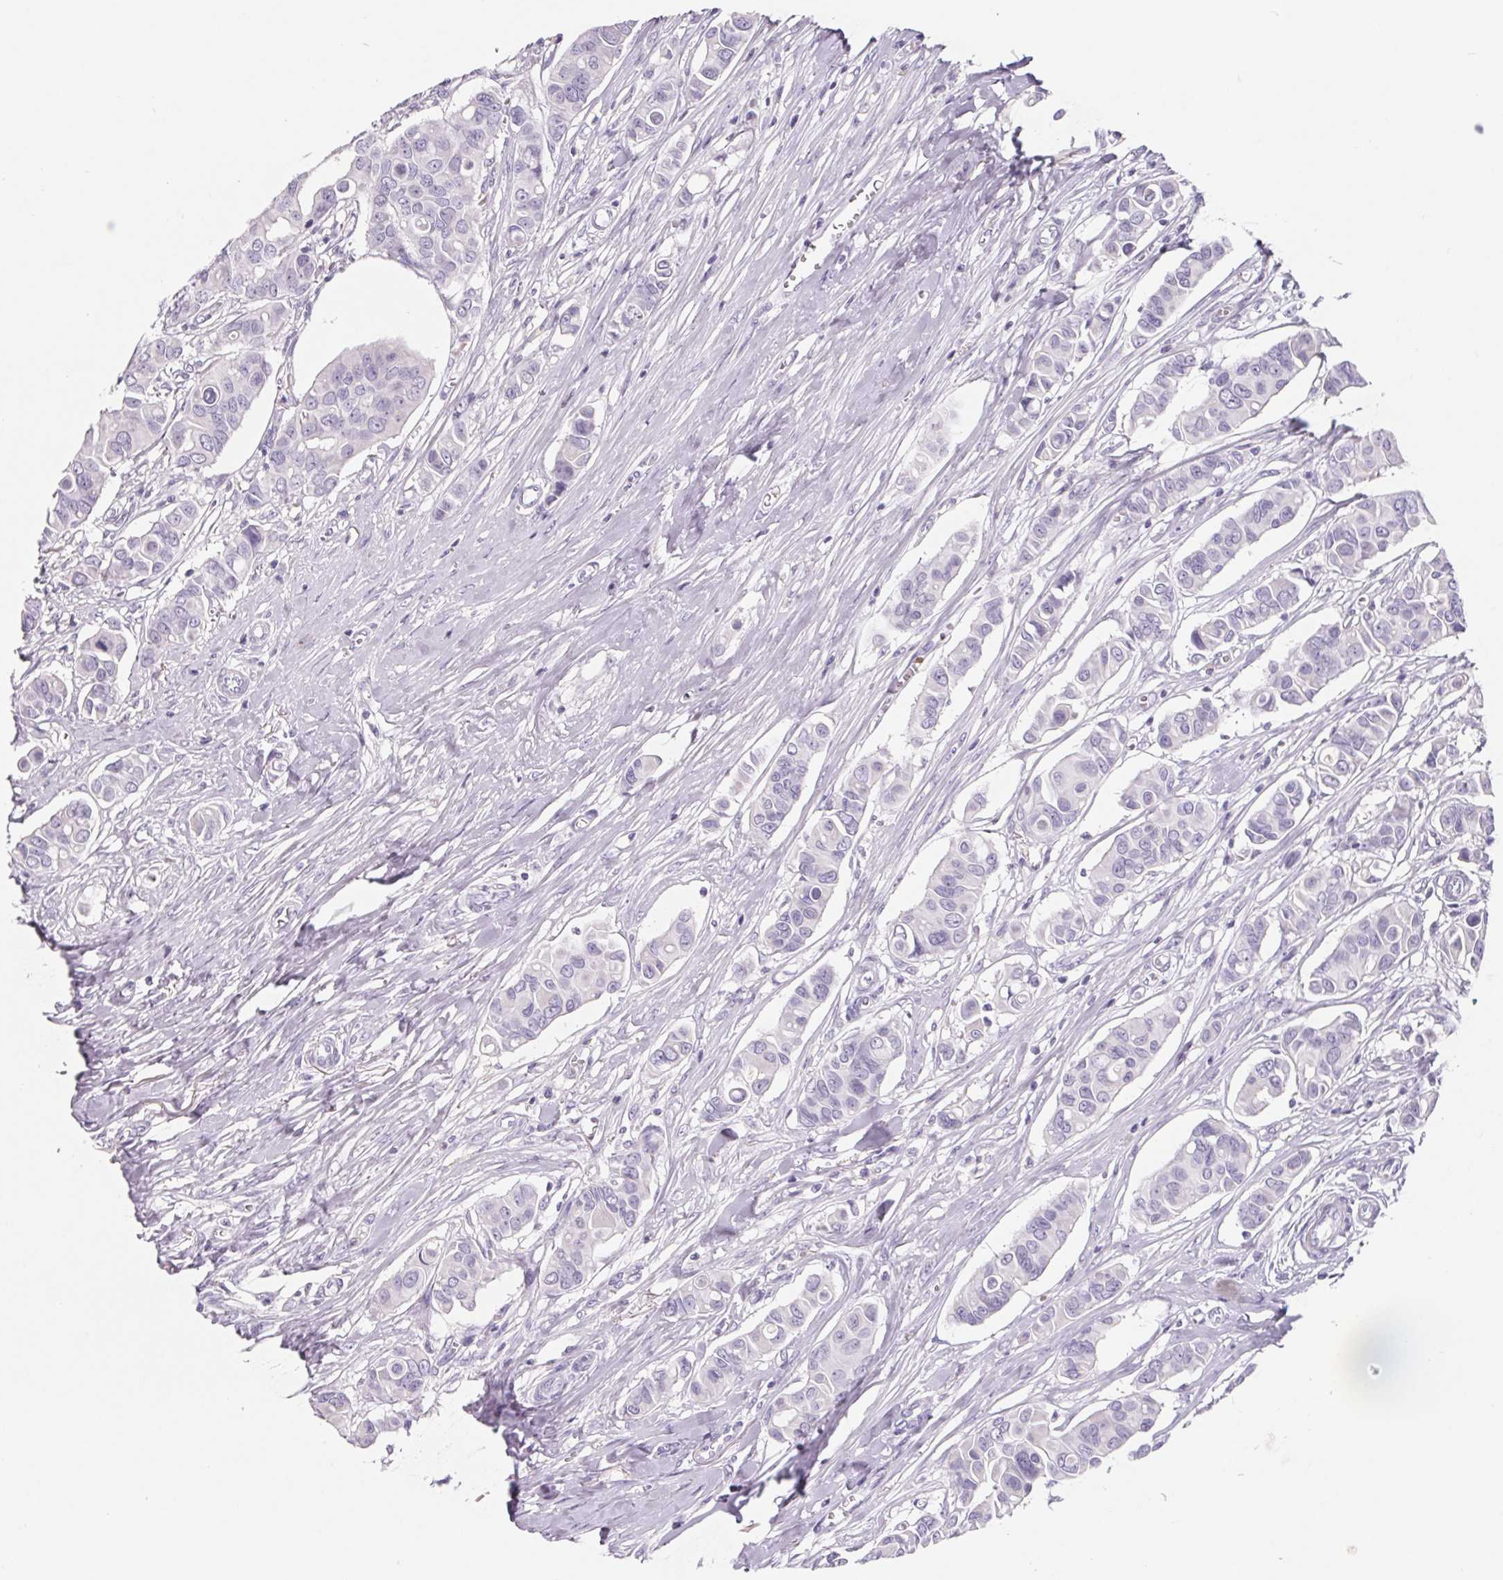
{"staining": {"intensity": "negative", "quantity": "none", "location": "none"}, "tissue": "breast cancer", "cell_type": "Tumor cells", "image_type": "cancer", "snomed": [{"axis": "morphology", "description": "Normal tissue, NOS"}, {"axis": "morphology", "description": "Duct carcinoma"}, {"axis": "topography", "description": "Skin"}, {"axis": "topography", "description": "Breast"}], "caption": "This histopathology image is of breast cancer (intraductal carcinoma) stained with IHC to label a protein in brown with the nuclei are counter-stained blue. There is no positivity in tumor cells. (DAB immunohistochemistry (IHC) visualized using brightfield microscopy, high magnification).", "gene": "FDX1", "patient": {"sex": "female", "age": 54}}